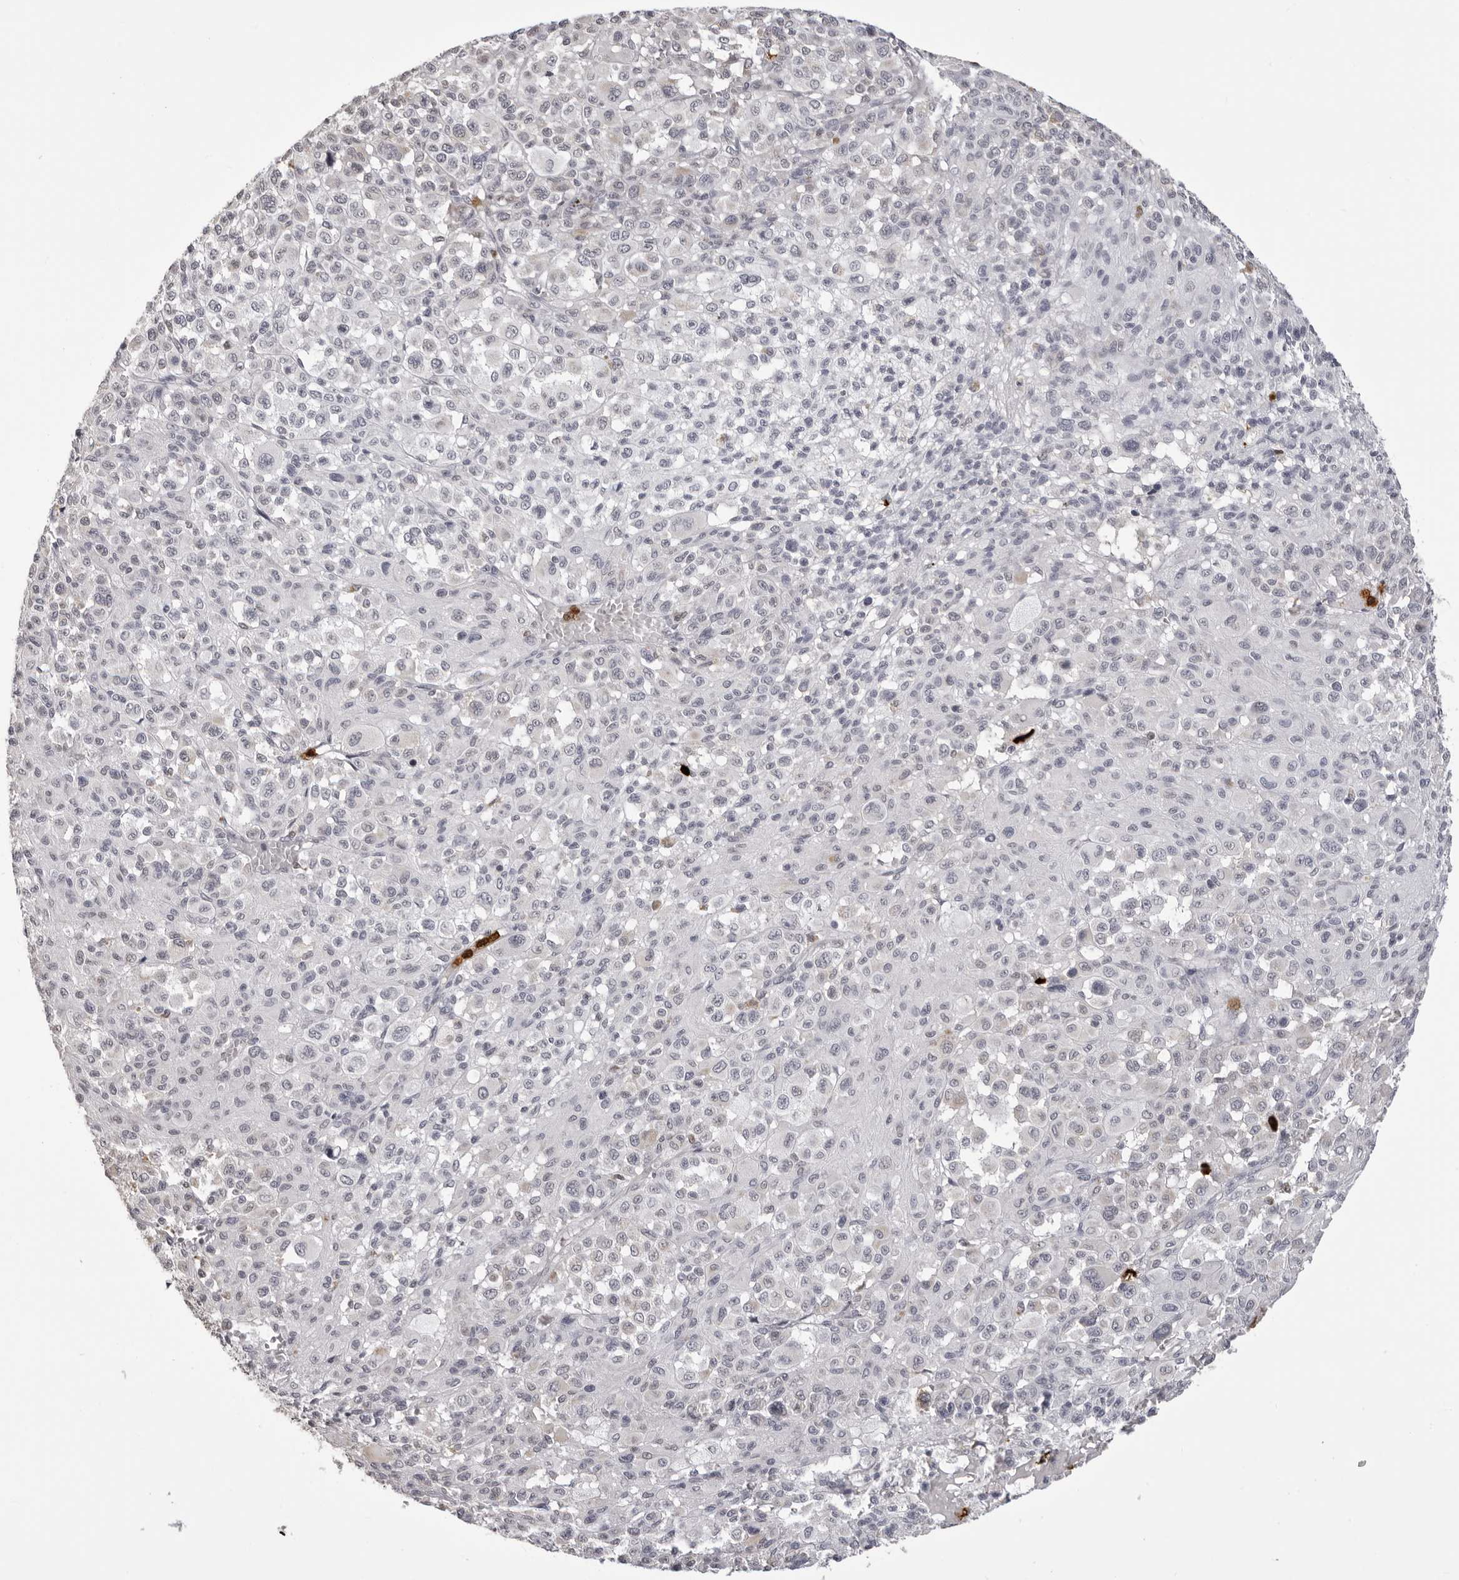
{"staining": {"intensity": "negative", "quantity": "none", "location": "none"}, "tissue": "melanoma", "cell_type": "Tumor cells", "image_type": "cancer", "snomed": [{"axis": "morphology", "description": "Malignant melanoma, Metastatic site"}, {"axis": "topography", "description": "Skin"}], "caption": "An image of human melanoma is negative for staining in tumor cells.", "gene": "IL31", "patient": {"sex": "female", "age": 74}}